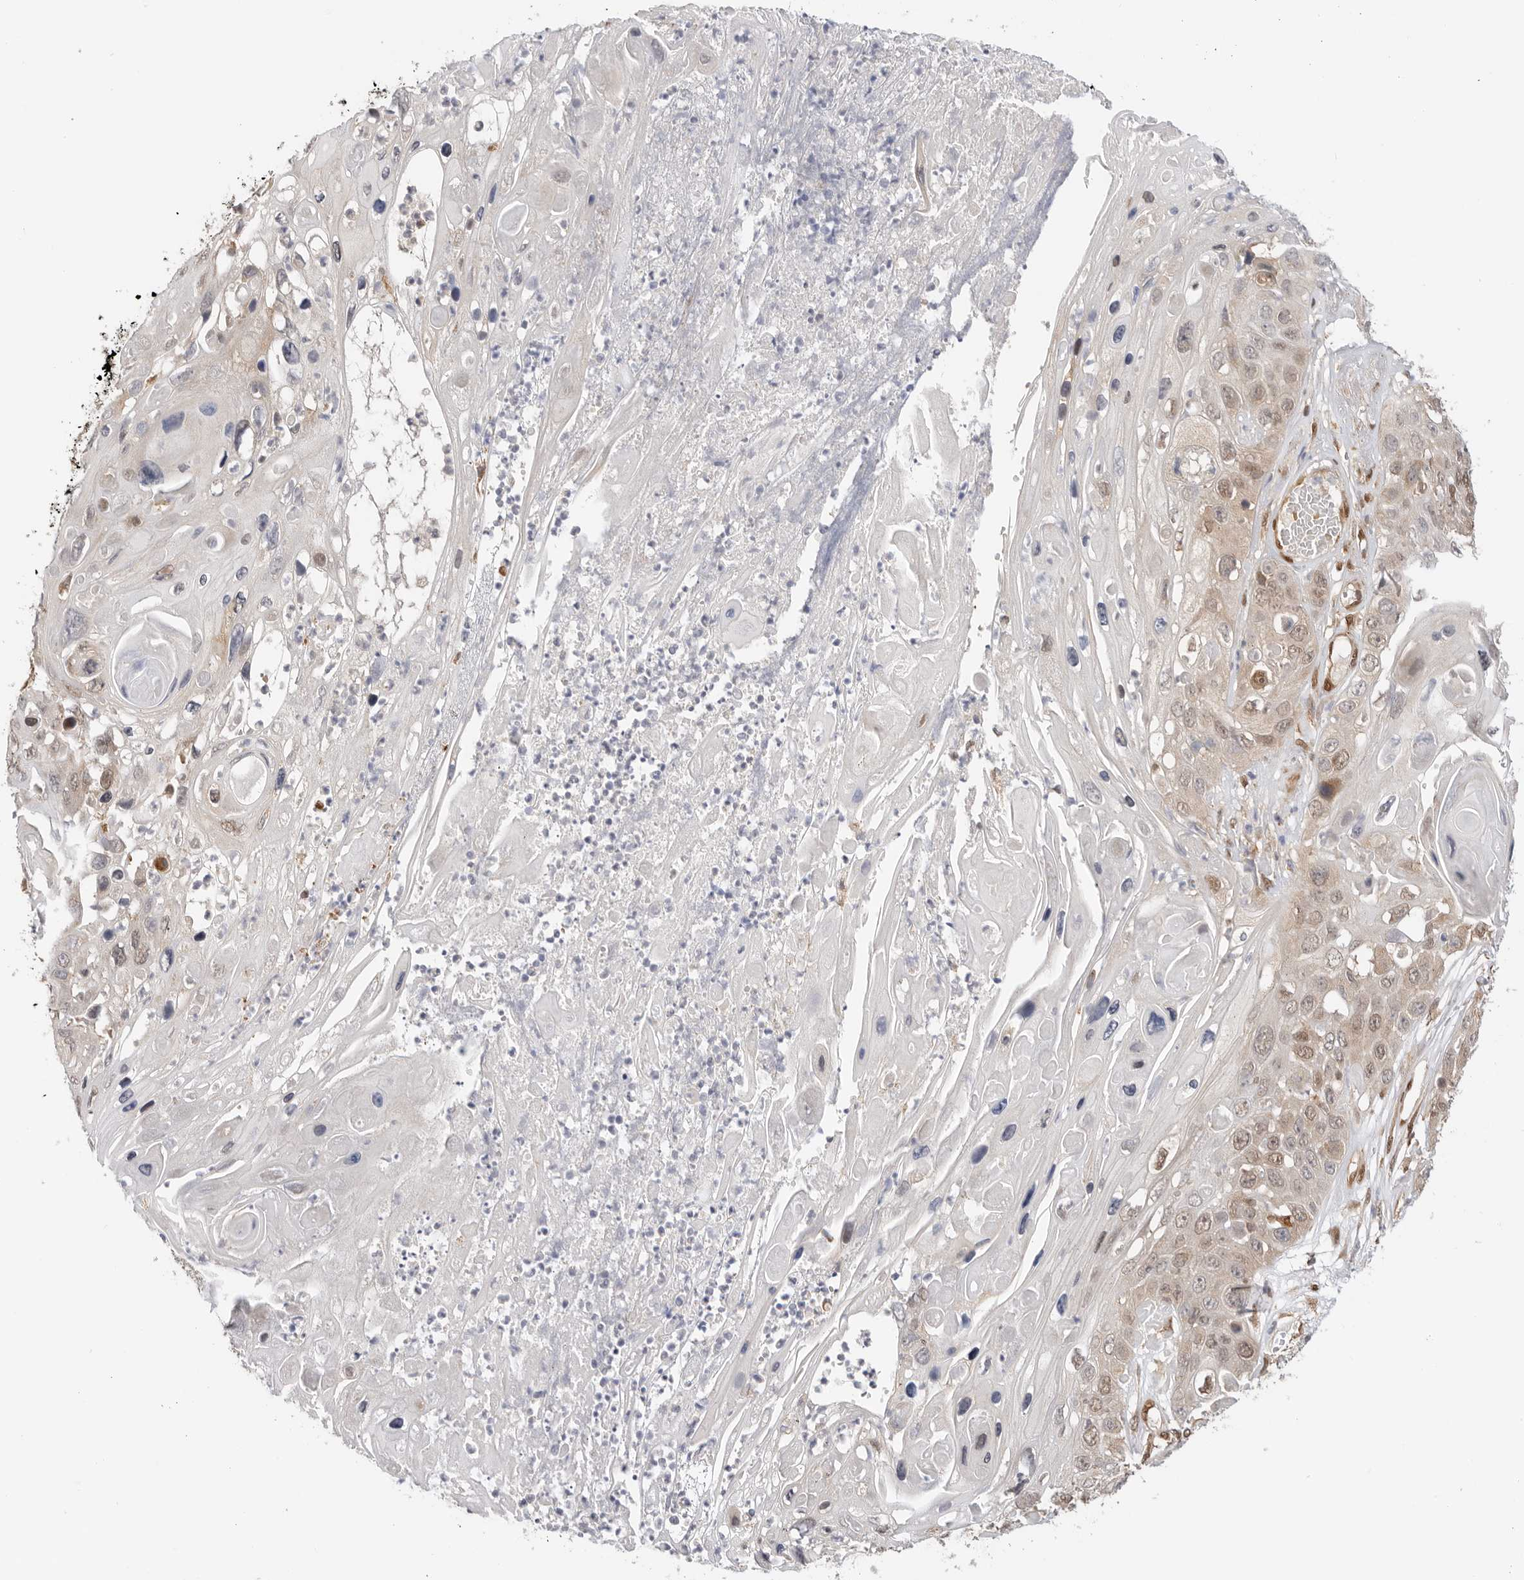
{"staining": {"intensity": "moderate", "quantity": "25%-75%", "location": "cytoplasmic/membranous,nuclear"}, "tissue": "skin cancer", "cell_type": "Tumor cells", "image_type": "cancer", "snomed": [{"axis": "morphology", "description": "Squamous cell carcinoma, NOS"}, {"axis": "topography", "description": "Skin"}], "caption": "Human skin cancer (squamous cell carcinoma) stained for a protein (brown) shows moderate cytoplasmic/membranous and nuclear positive expression in about 25%-75% of tumor cells.", "gene": "DCAF8", "patient": {"sex": "male", "age": 55}}